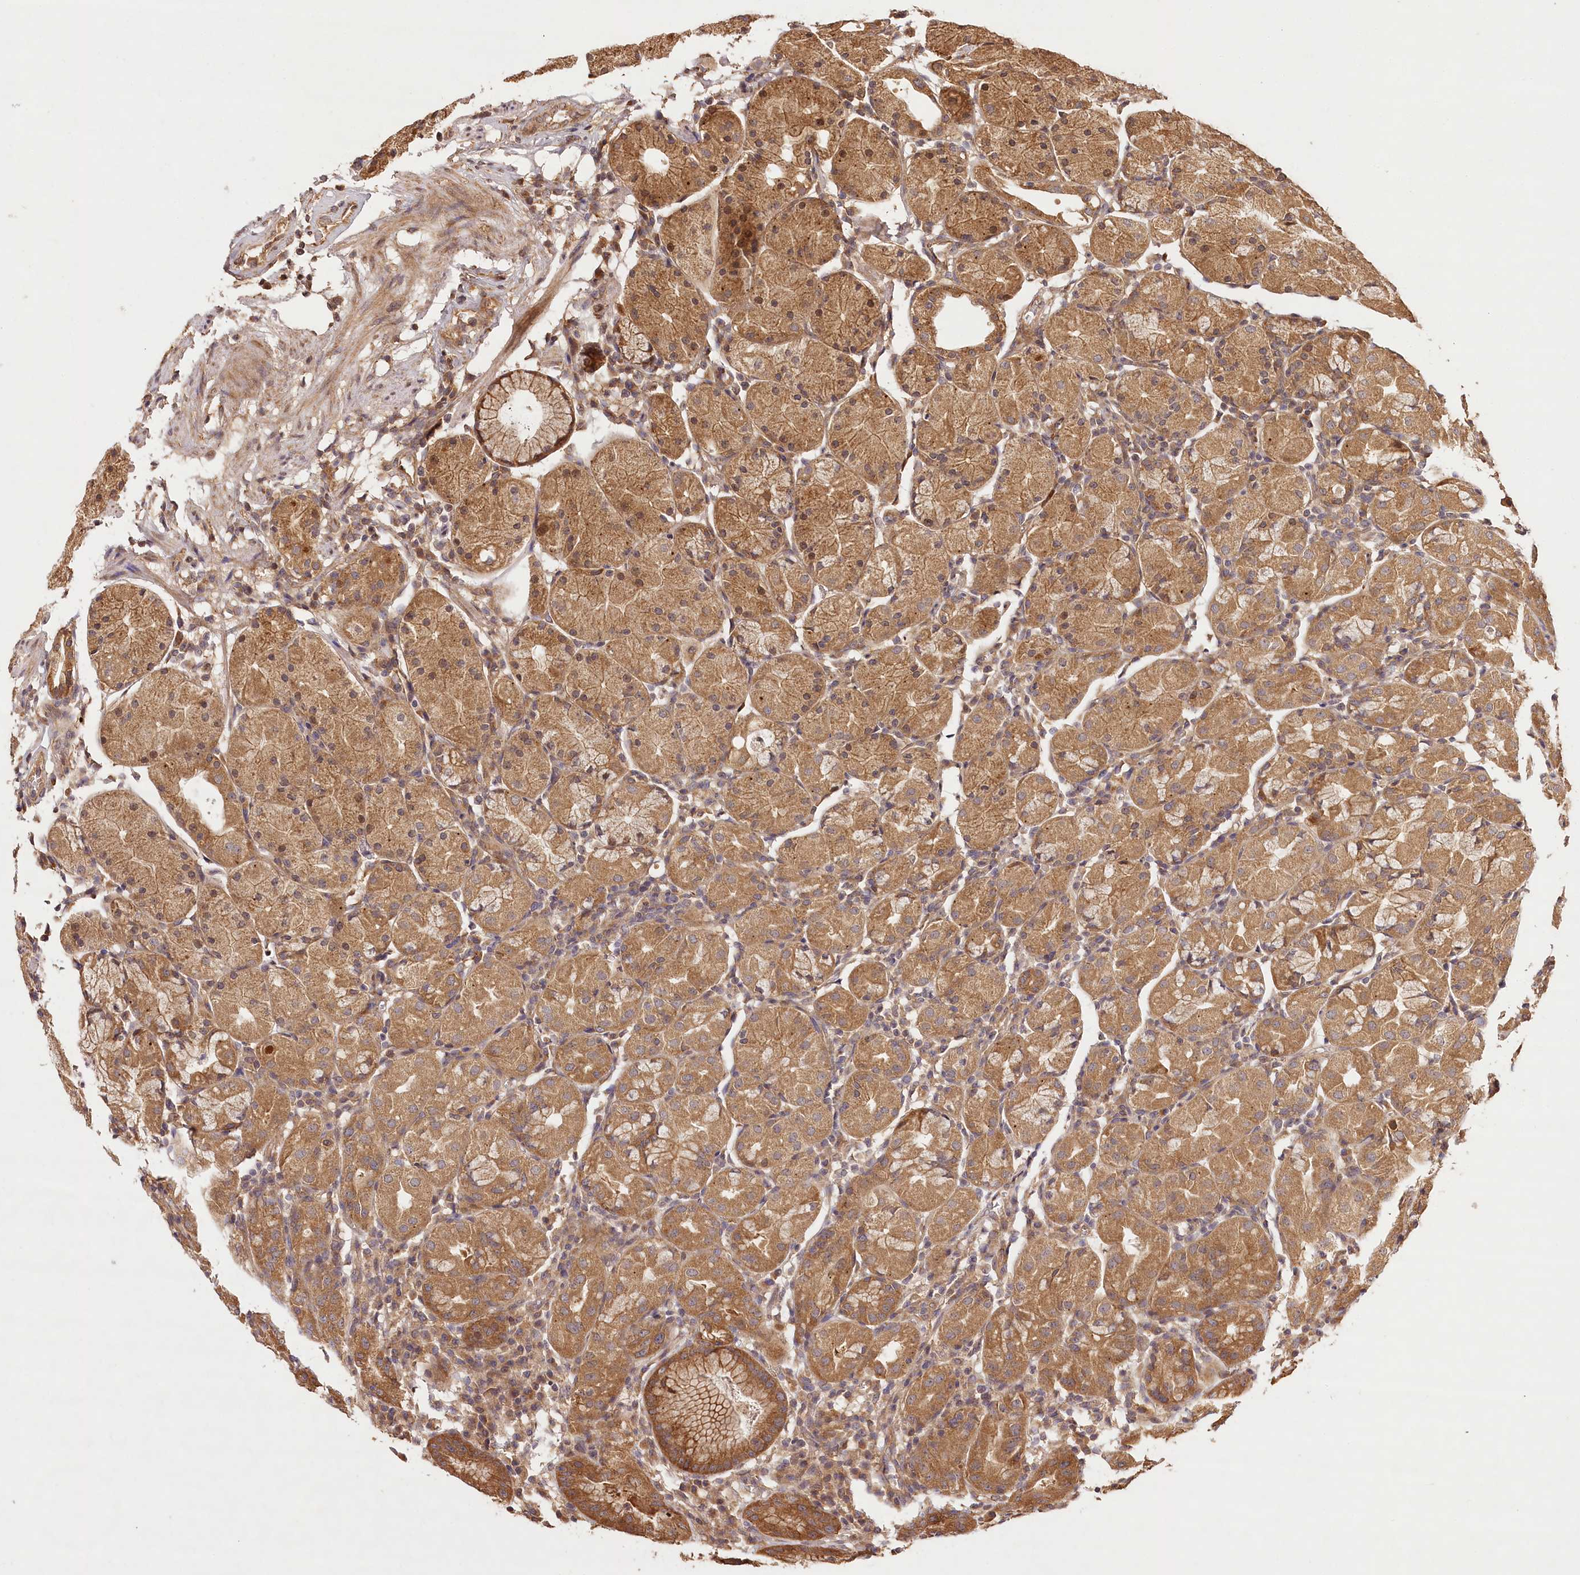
{"staining": {"intensity": "strong", "quantity": "25%-75%", "location": "cytoplasmic/membranous"}, "tissue": "stomach", "cell_type": "Glandular cells", "image_type": "normal", "snomed": [{"axis": "morphology", "description": "Normal tissue, NOS"}, {"axis": "topography", "description": "Stomach"}, {"axis": "topography", "description": "Stomach, lower"}], "caption": "Immunohistochemical staining of benign human stomach displays high levels of strong cytoplasmic/membranous staining in approximately 25%-75% of glandular cells.", "gene": "LSS", "patient": {"sex": "female", "age": 75}}